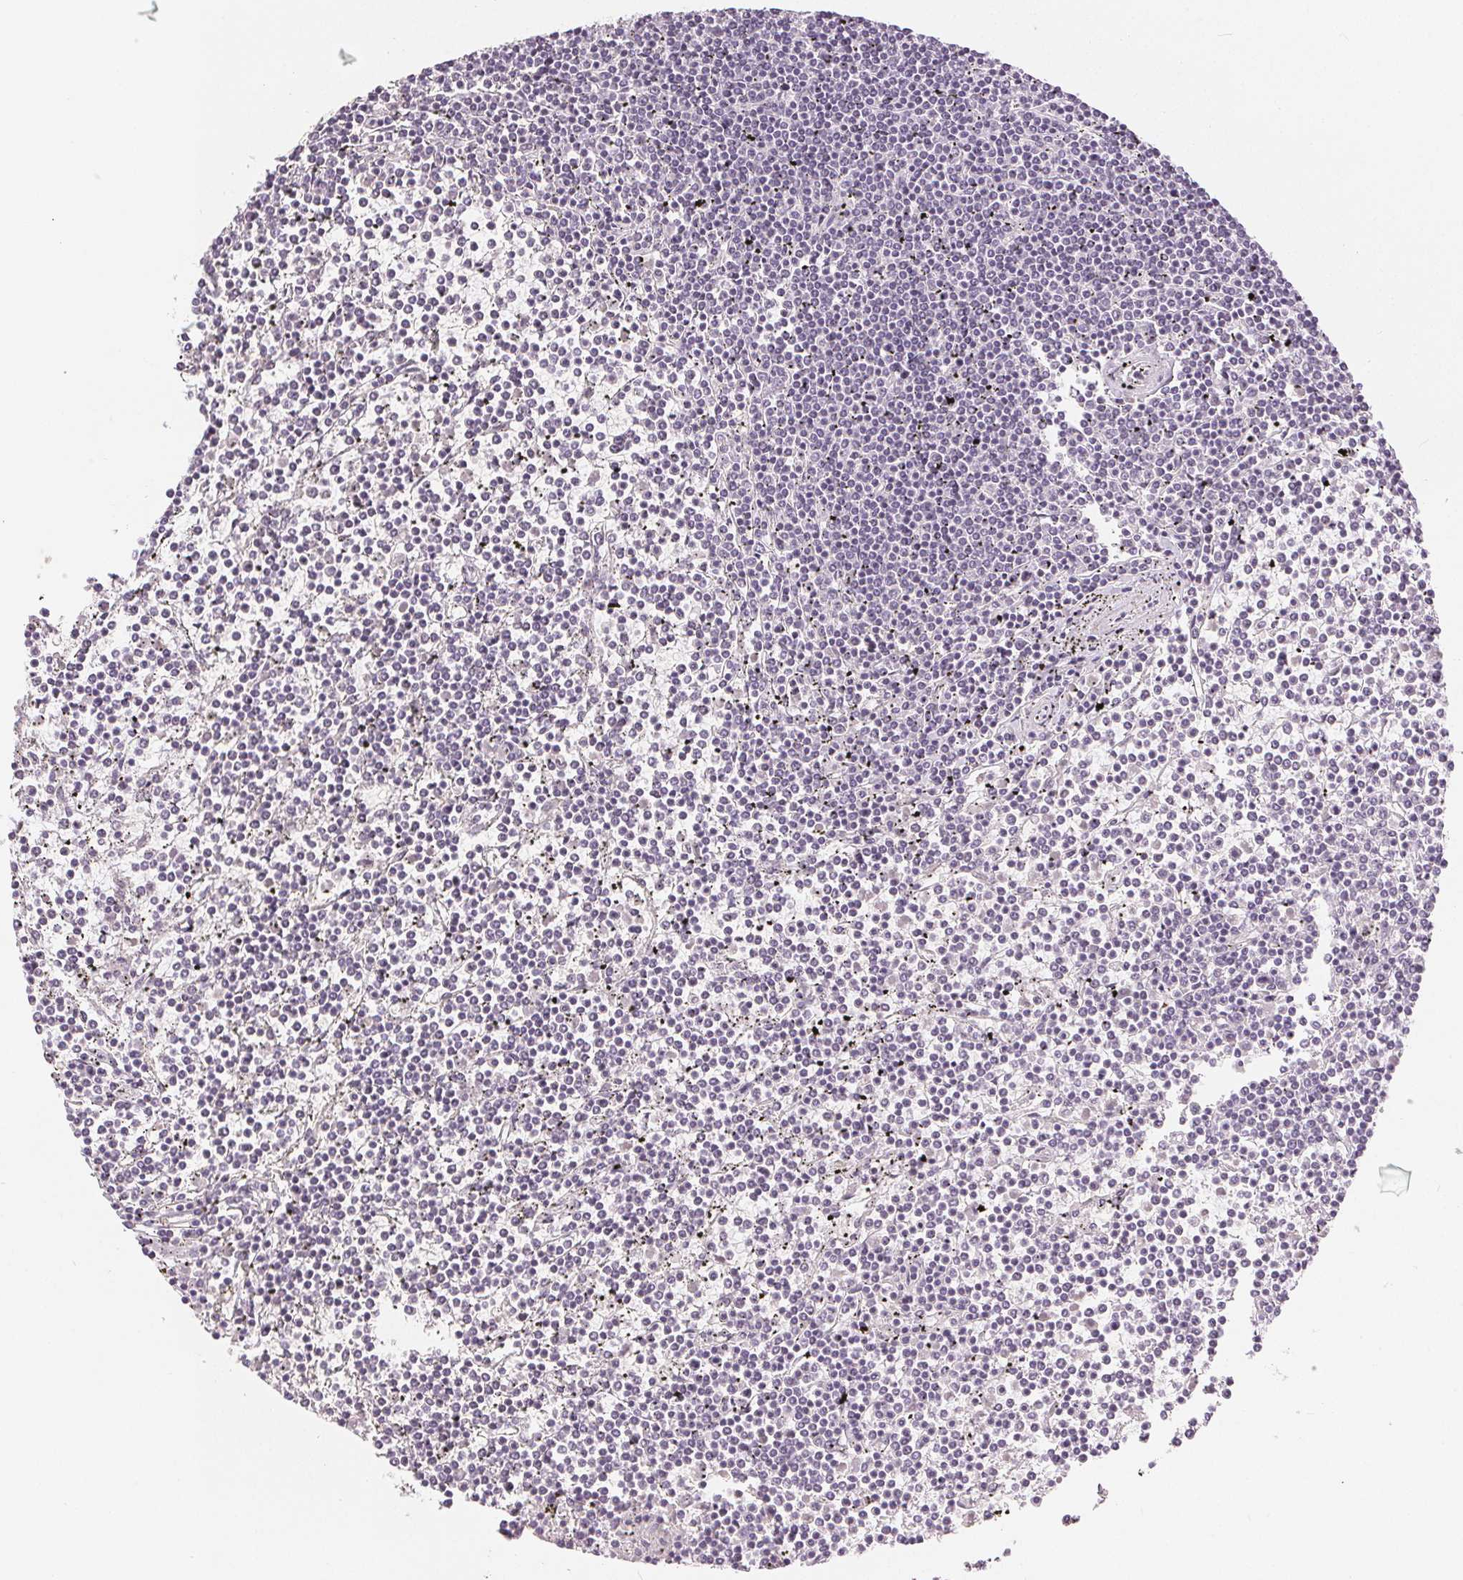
{"staining": {"intensity": "negative", "quantity": "none", "location": "none"}, "tissue": "lymphoma", "cell_type": "Tumor cells", "image_type": "cancer", "snomed": [{"axis": "morphology", "description": "Malignant lymphoma, non-Hodgkin's type, Low grade"}, {"axis": "topography", "description": "Spleen"}], "caption": "Tumor cells show no significant staining in lymphoma. Nuclei are stained in blue.", "gene": "SLC27A5", "patient": {"sex": "female", "age": 19}}